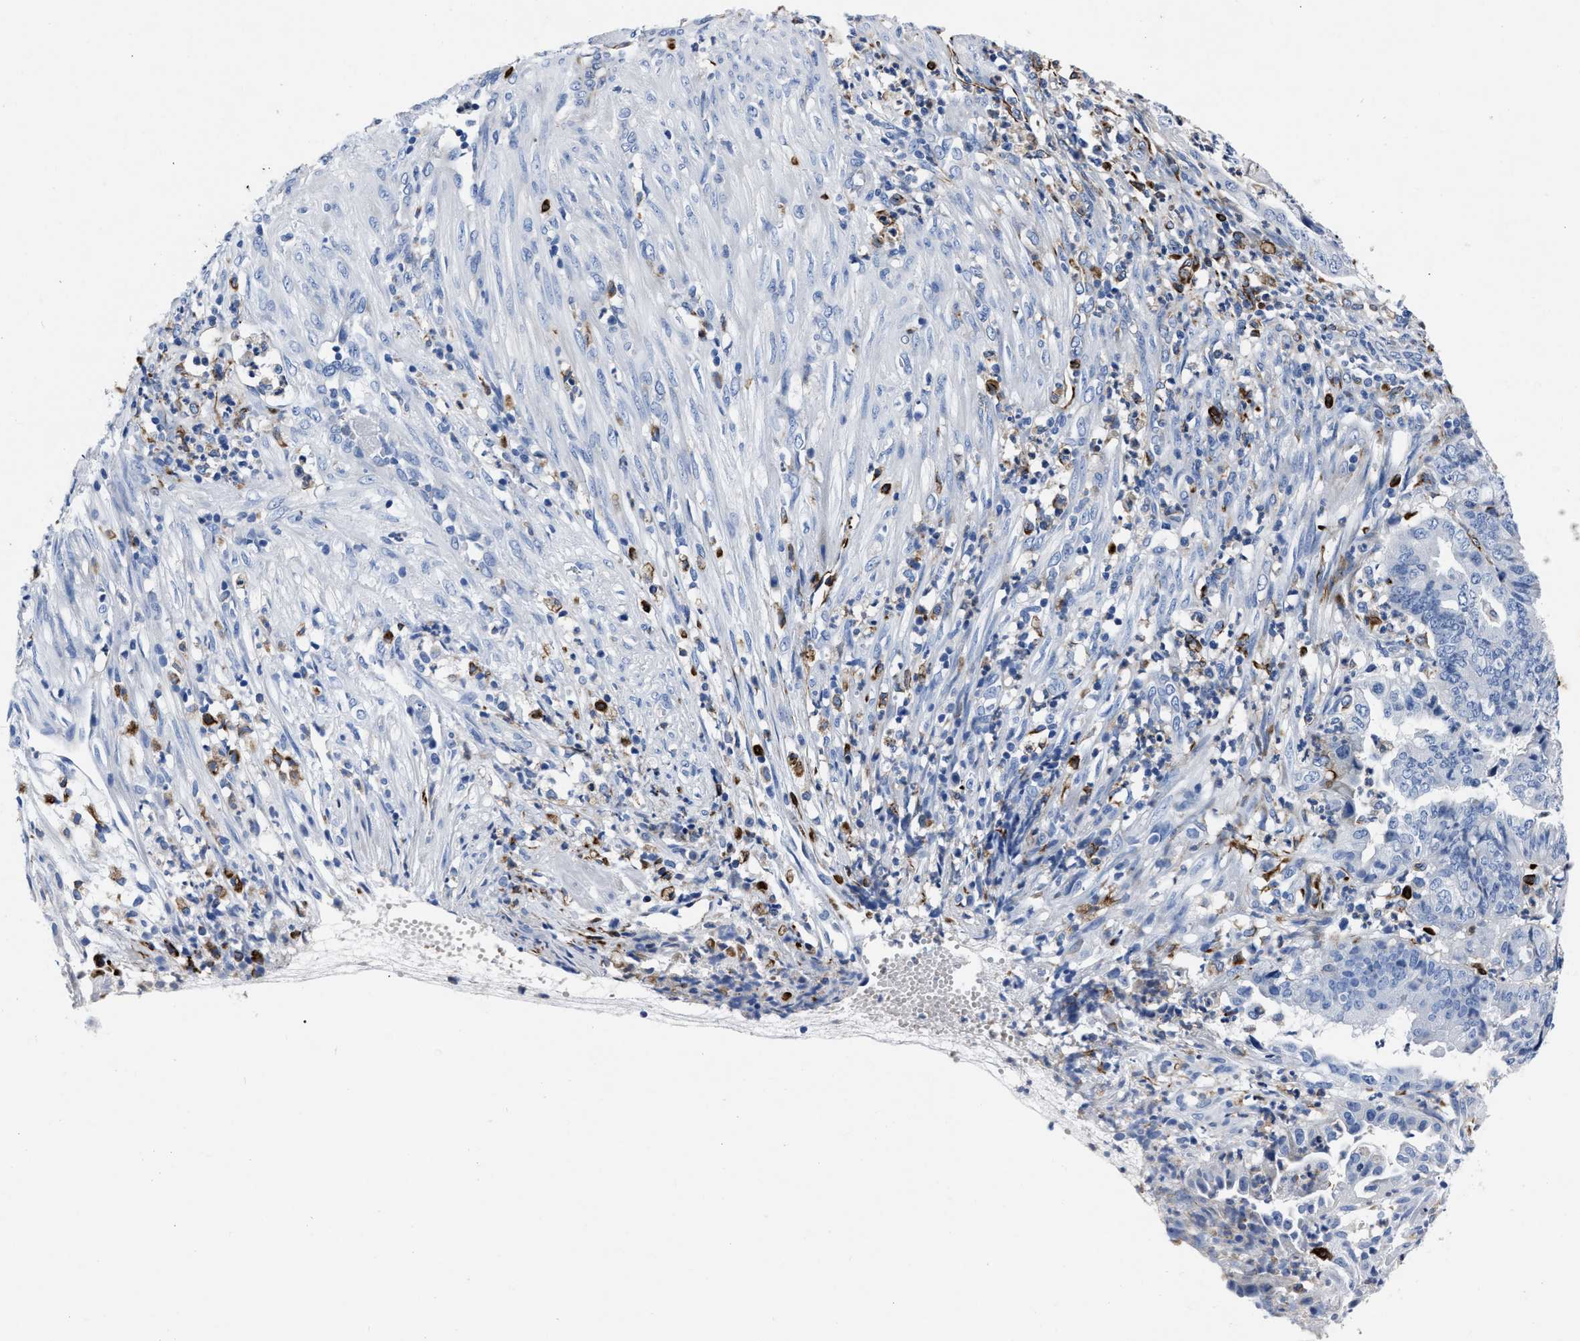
{"staining": {"intensity": "negative", "quantity": "none", "location": "none"}, "tissue": "endometrial cancer", "cell_type": "Tumor cells", "image_type": "cancer", "snomed": [{"axis": "morphology", "description": "Adenocarcinoma, NOS"}, {"axis": "topography", "description": "Endometrium"}], "caption": "A photomicrograph of endometrial cancer stained for a protein displays no brown staining in tumor cells. Nuclei are stained in blue.", "gene": "OR10G3", "patient": {"sex": "female", "age": 51}}